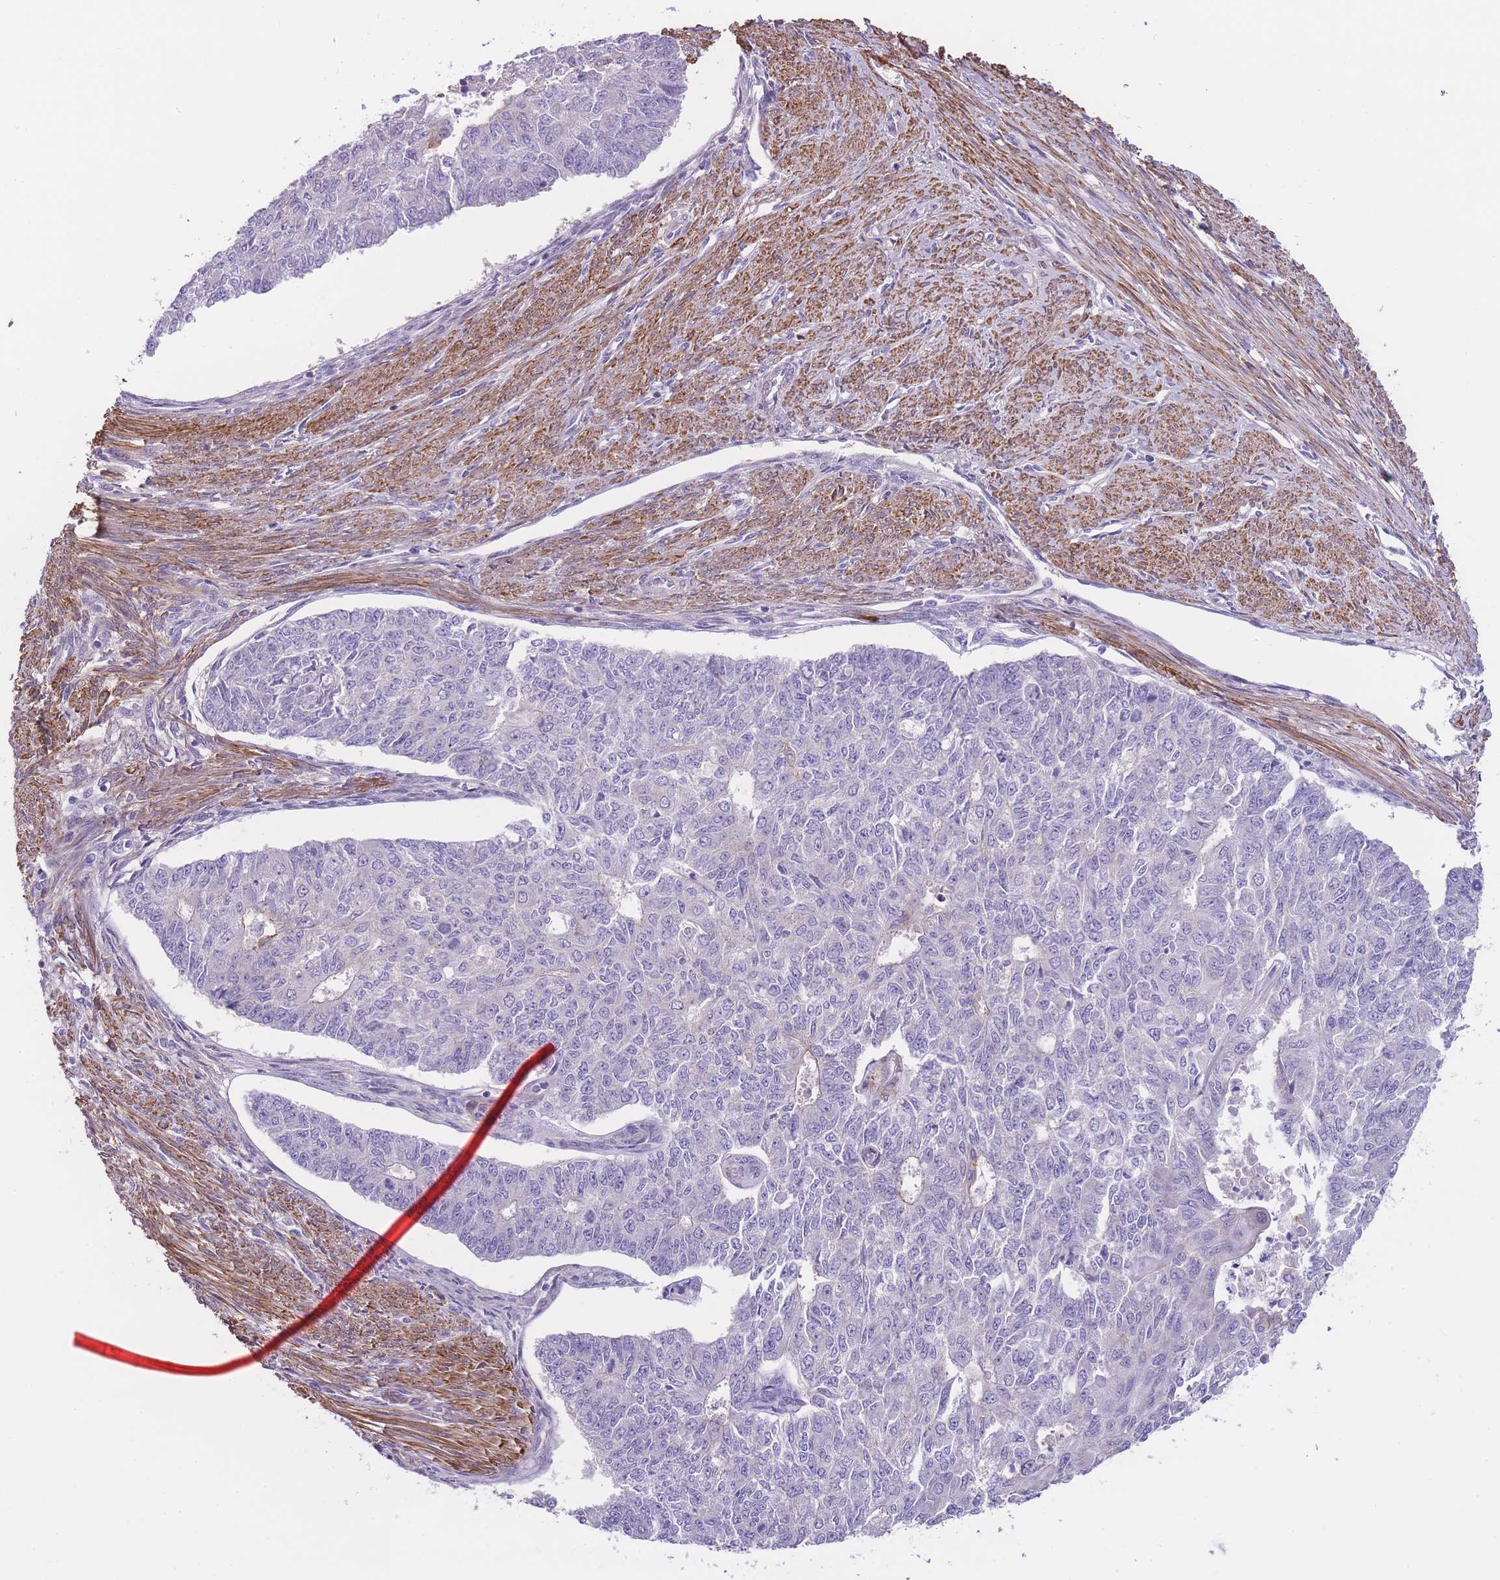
{"staining": {"intensity": "negative", "quantity": "none", "location": "none"}, "tissue": "endometrial cancer", "cell_type": "Tumor cells", "image_type": "cancer", "snomed": [{"axis": "morphology", "description": "Adenocarcinoma, NOS"}, {"axis": "topography", "description": "Endometrium"}], "caption": "Human endometrial cancer stained for a protein using IHC exhibits no staining in tumor cells.", "gene": "FAM124A", "patient": {"sex": "female", "age": 32}}